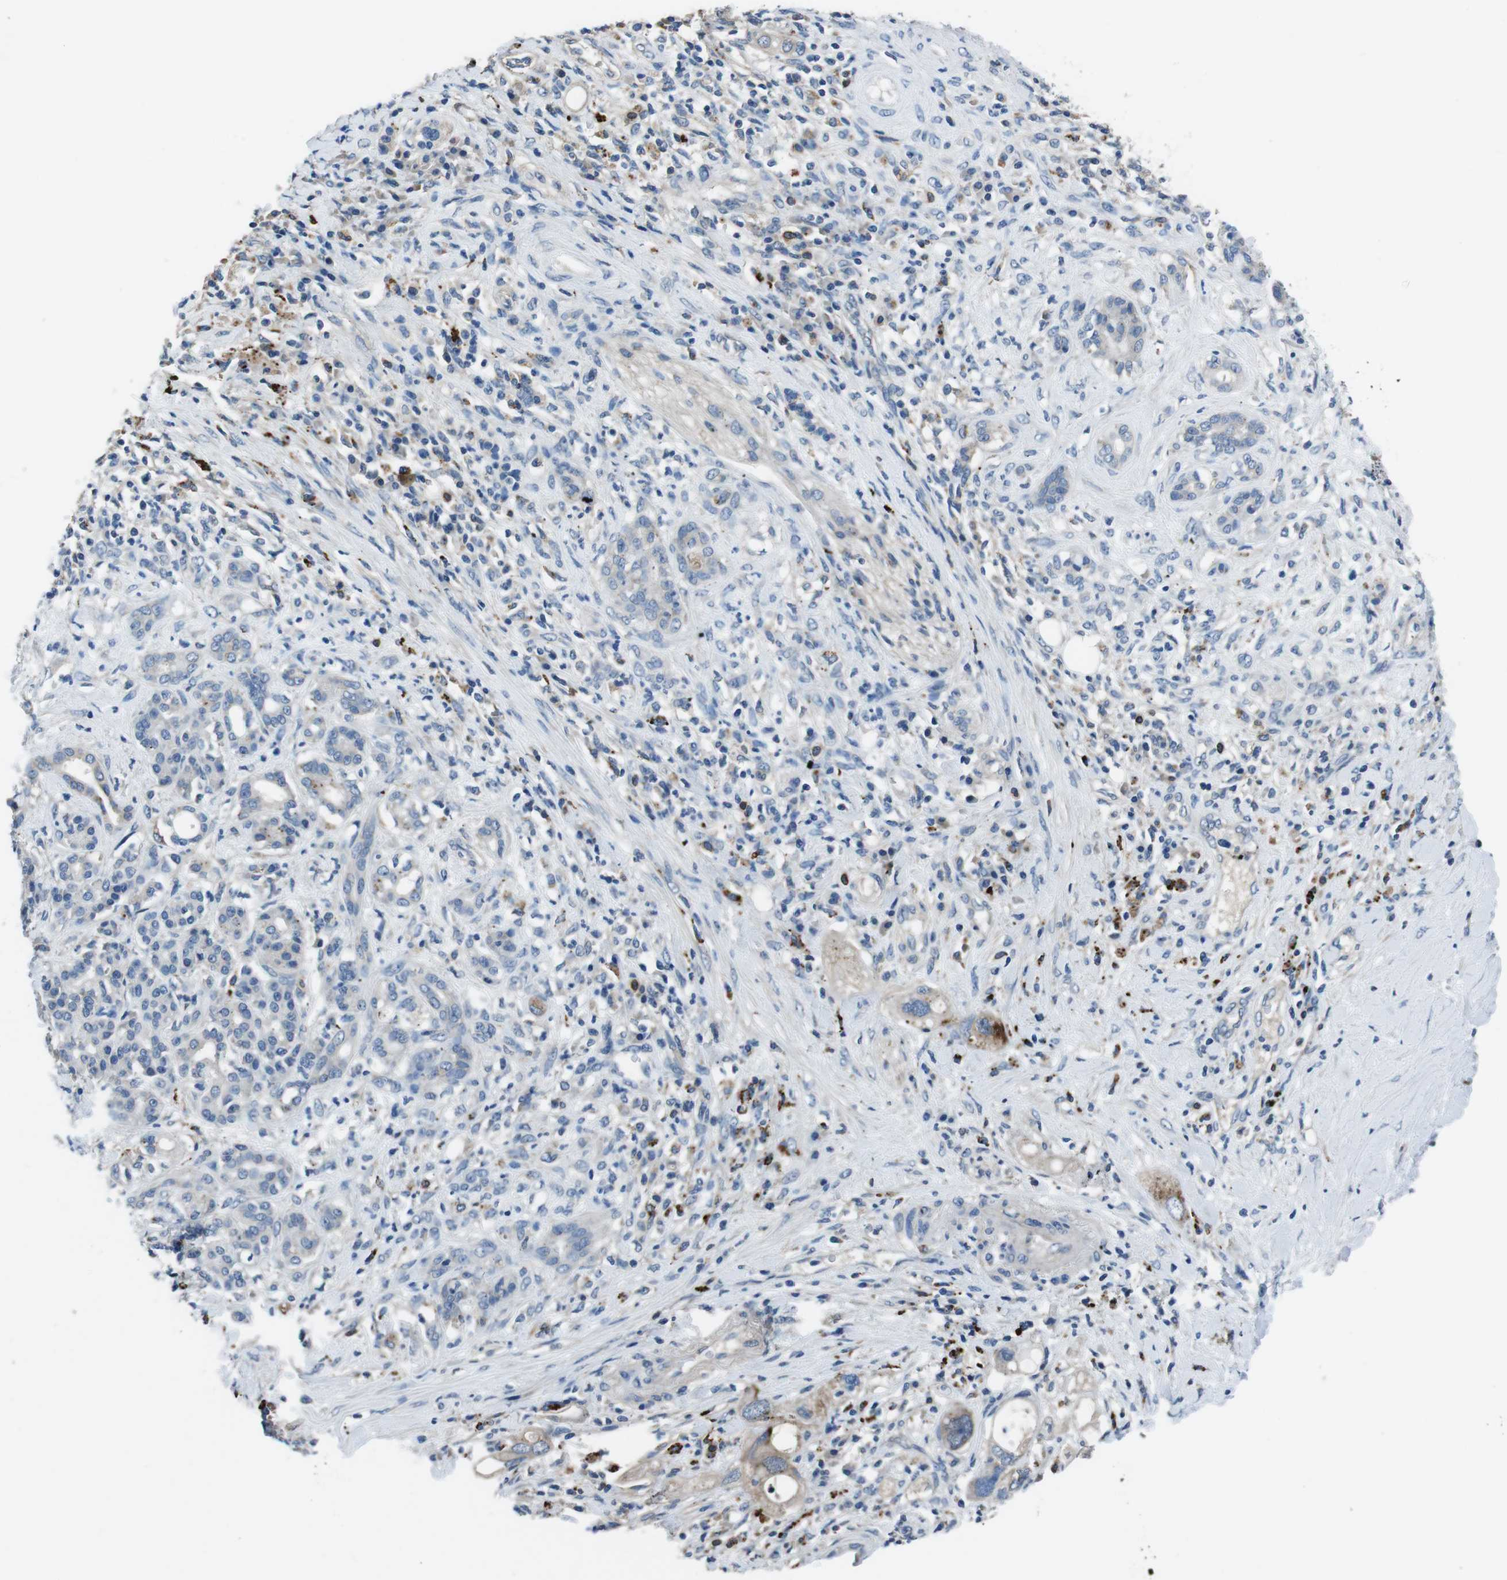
{"staining": {"intensity": "negative", "quantity": "none", "location": "none"}, "tissue": "pancreatic cancer", "cell_type": "Tumor cells", "image_type": "cancer", "snomed": [{"axis": "morphology", "description": "Adenocarcinoma, NOS"}, {"axis": "topography", "description": "Pancreas"}], "caption": "Tumor cells are negative for brown protein staining in pancreatic cancer. The staining is performed using DAB brown chromogen with nuclei counter-stained in using hematoxylin.", "gene": "TULP3", "patient": {"sex": "female", "age": 56}}